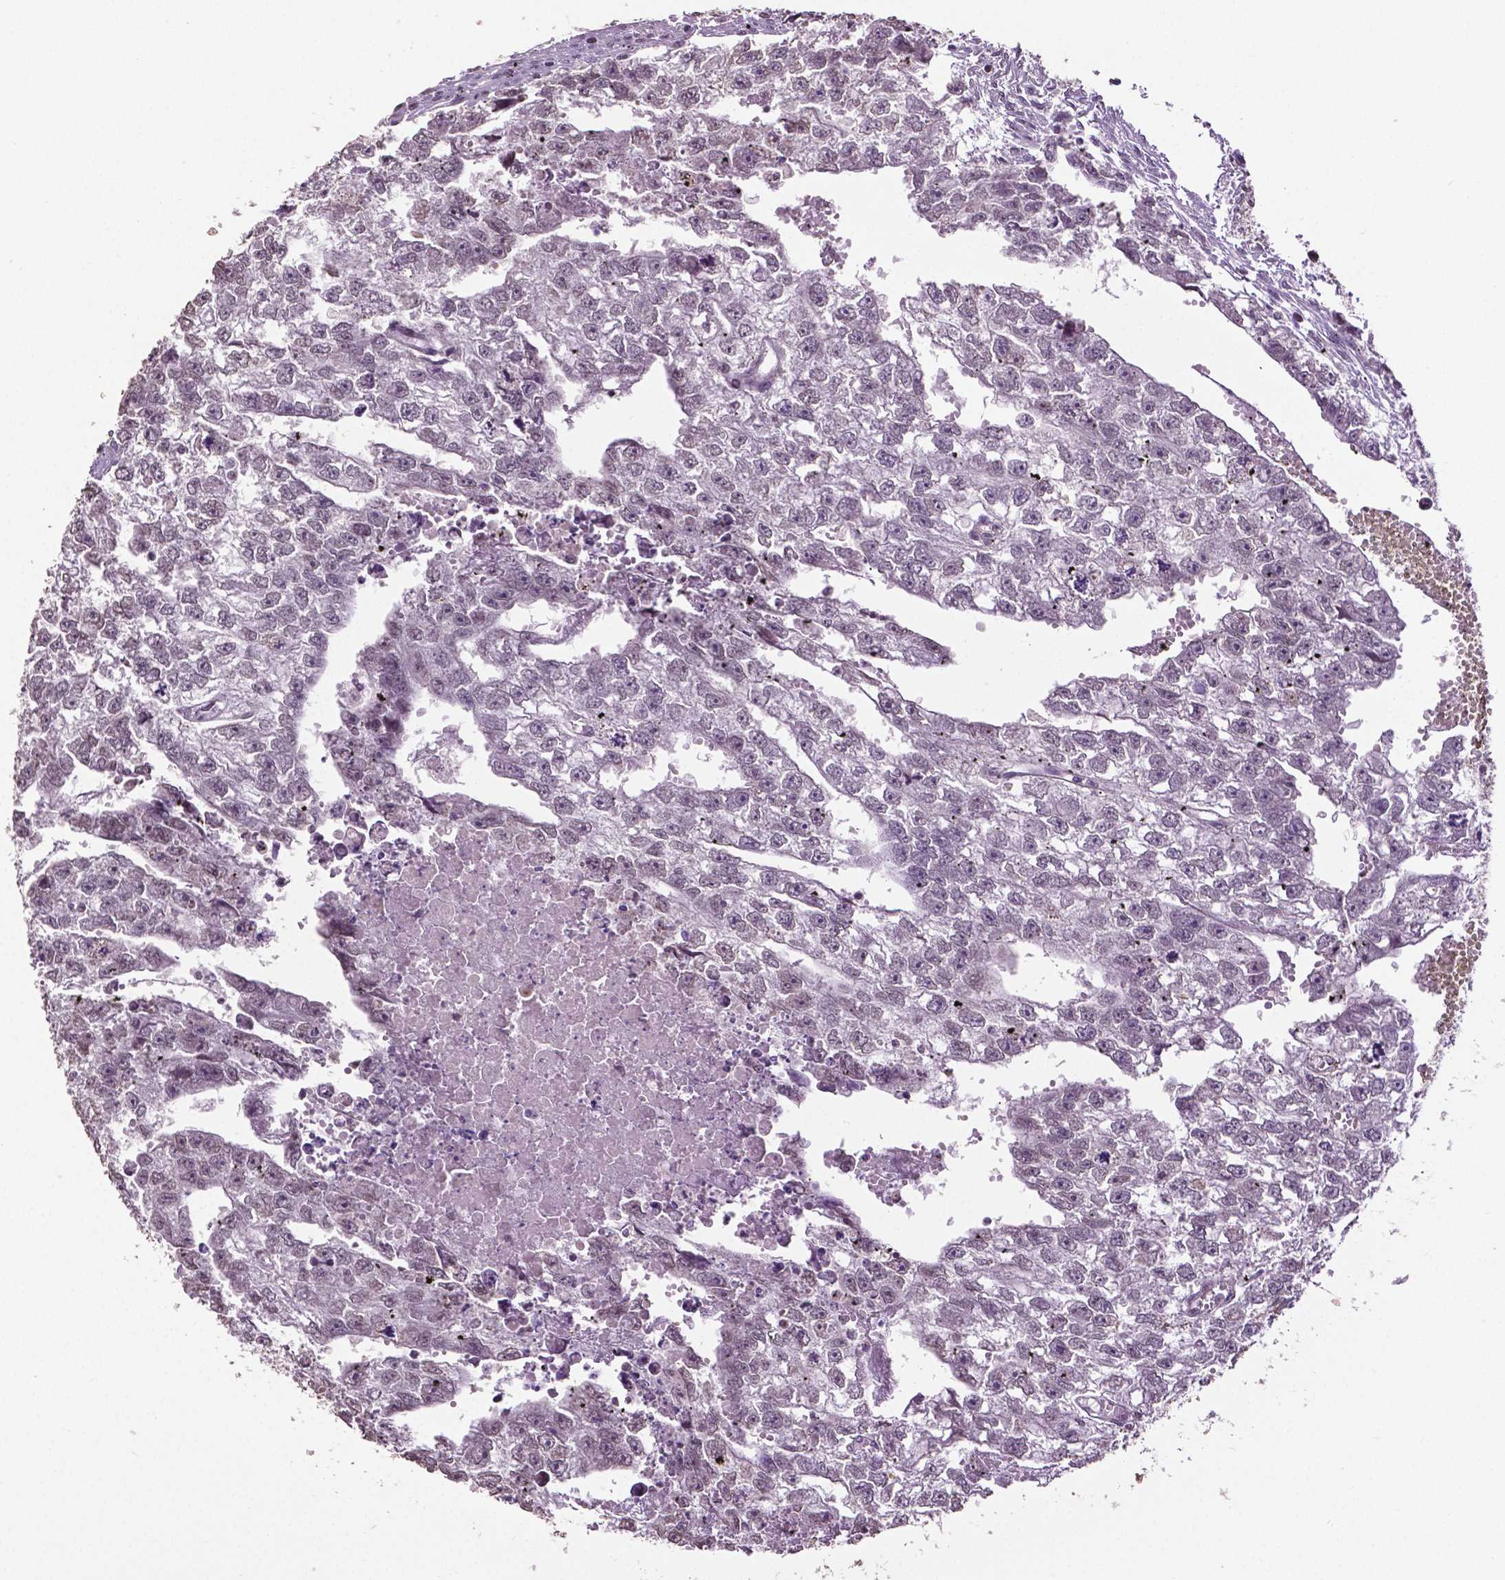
{"staining": {"intensity": "negative", "quantity": "none", "location": "none"}, "tissue": "testis cancer", "cell_type": "Tumor cells", "image_type": "cancer", "snomed": [{"axis": "morphology", "description": "Carcinoma, Embryonal, NOS"}, {"axis": "morphology", "description": "Teratoma, malignant, NOS"}, {"axis": "topography", "description": "Testis"}], "caption": "There is no significant expression in tumor cells of testis cancer. The staining is performed using DAB brown chromogen with nuclei counter-stained in using hematoxylin.", "gene": "DLX5", "patient": {"sex": "male", "age": 44}}